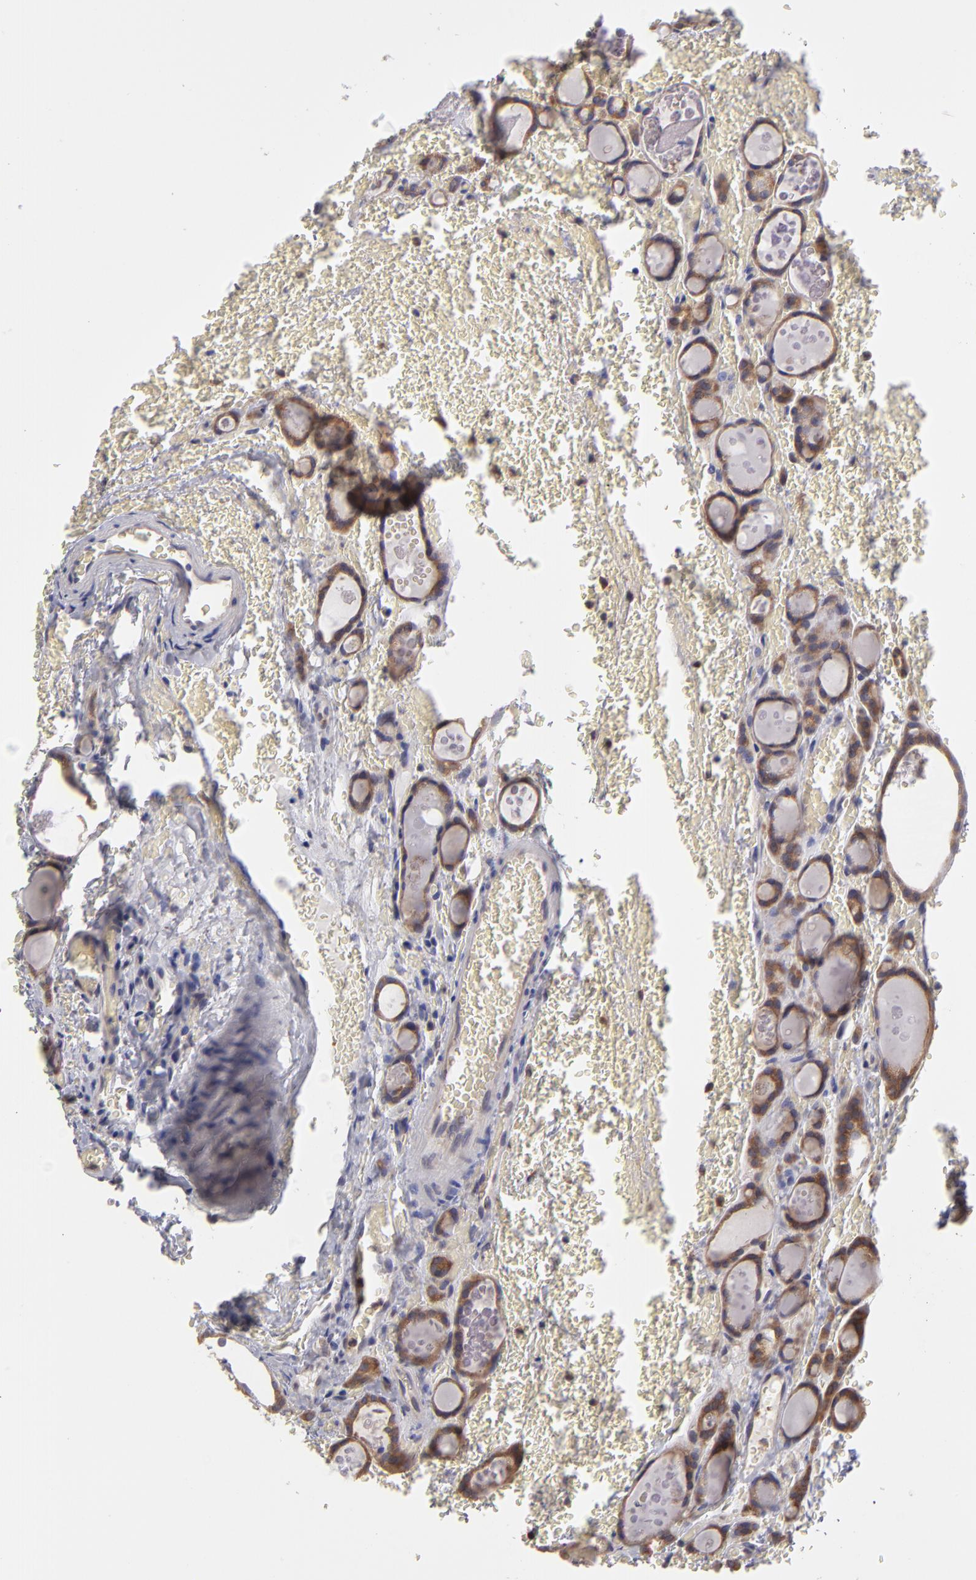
{"staining": {"intensity": "strong", "quantity": ">75%", "location": "cytoplasmic/membranous"}, "tissue": "thyroid cancer", "cell_type": "Tumor cells", "image_type": "cancer", "snomed": [{"axis": "morphology", "description": "Follicular adenoma carcinoma, NOS"}, {"axis": "topography", "description": "Thyroid gland"}], "caption": "Thyroid cancer (follicular adenoma carcinoma) tissue exhibits strong cytoplasmic/membranous expression in approximately >75% of tumor cells", "gene": "MTHFD1", "patient": {"sex": "female", "age": 71}}